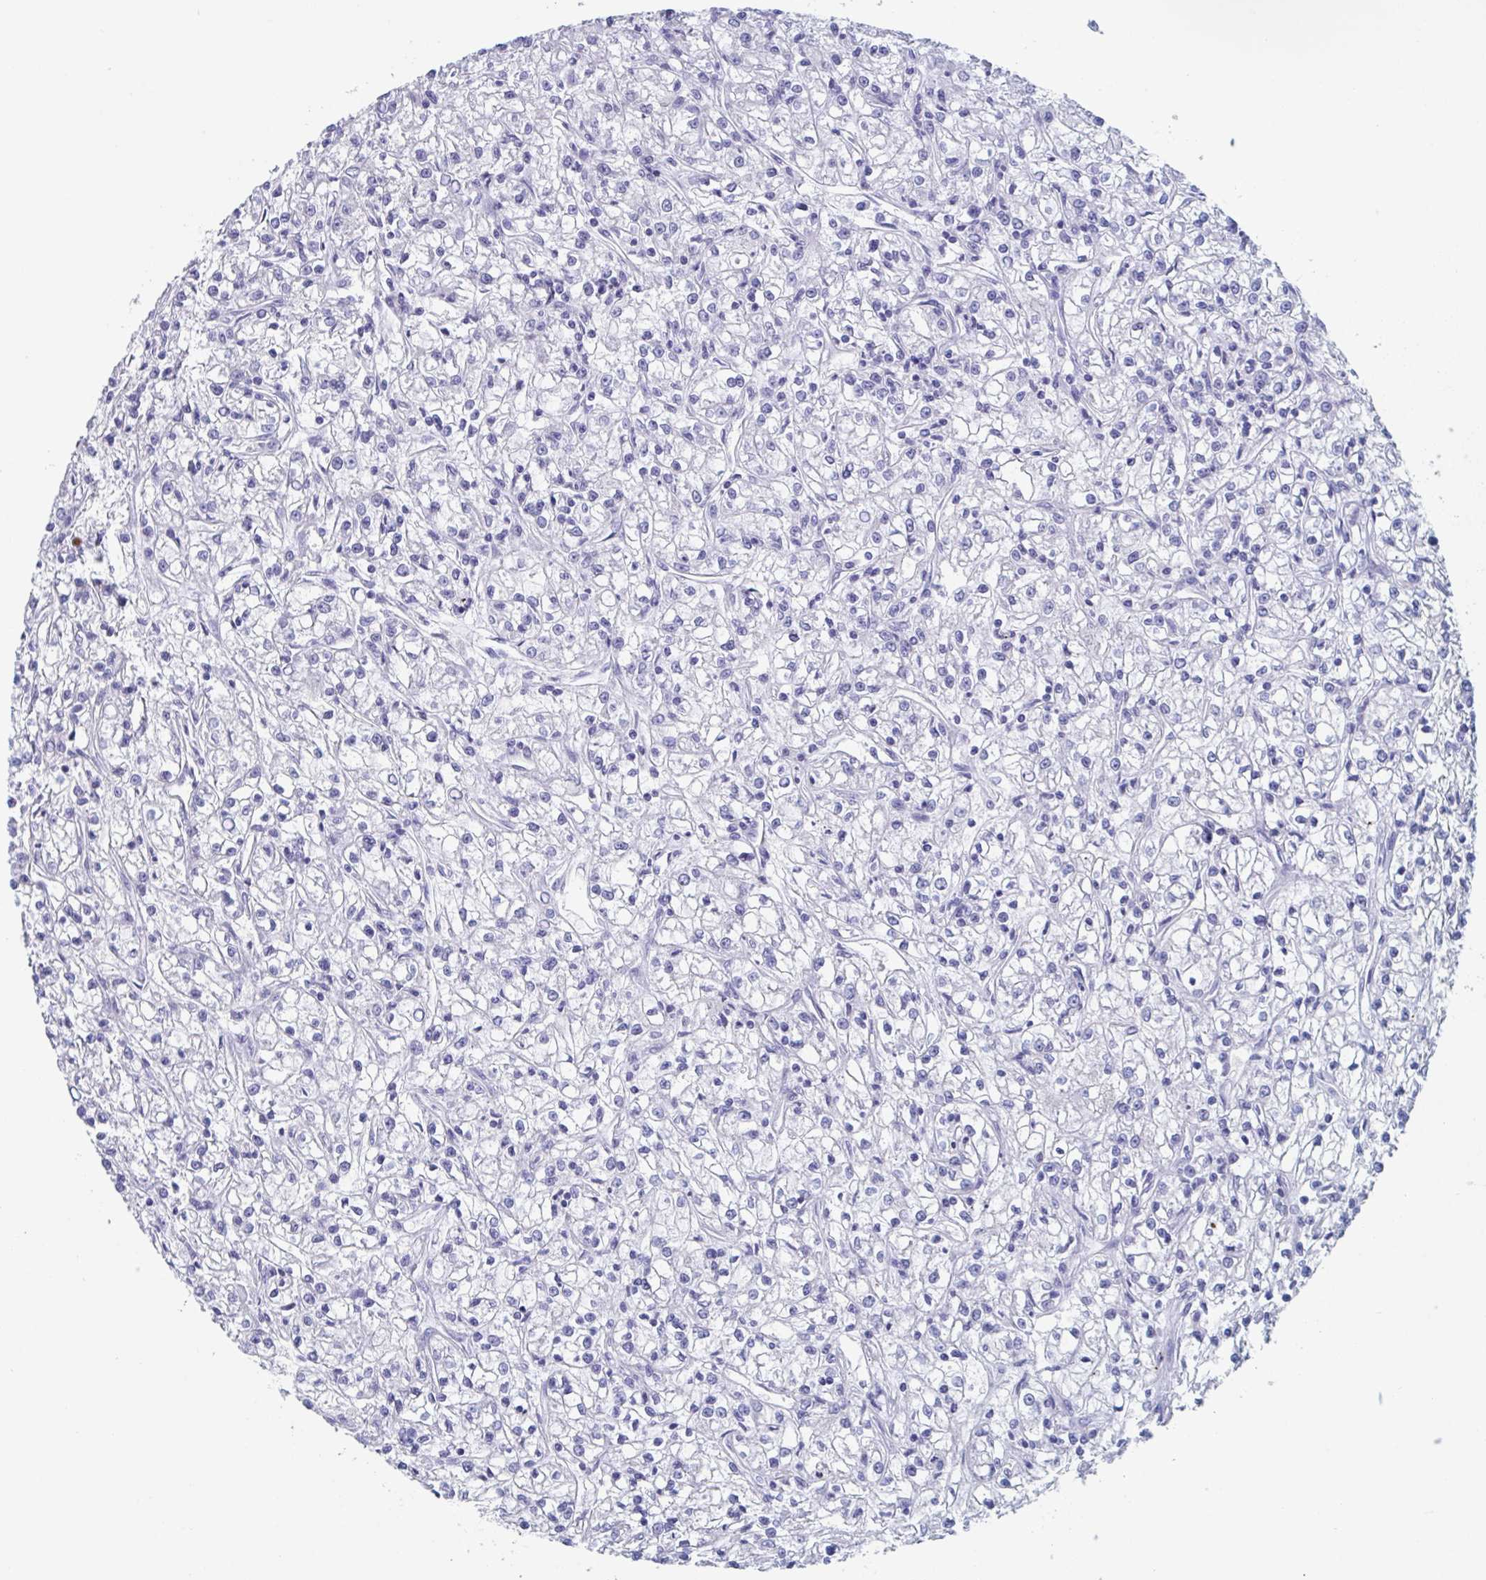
{"staining": {"intensity": "negative", "quantity": "none", "location": "none"}, "tissue": "renal cancer", "cell_type": "Tumor cells", "image_type": "cancer", "snomed": [{"axis": "morphology", "description": "Adenocarcinoma, NOS"}, {"axis": "topography", "description": "Kidney"}], "caption": "Renal cancer (adenocarcinoma) was stained to show a protein in brown. There is no significant staining in tumor cells. The staining is performed using DAB (3,3'-diaminobenzidine) brown chromogen with nuclei counter-stained in using hematoxylin.", "gene": "DPEP3", "patient": {"sex": "female", "age": 59}}